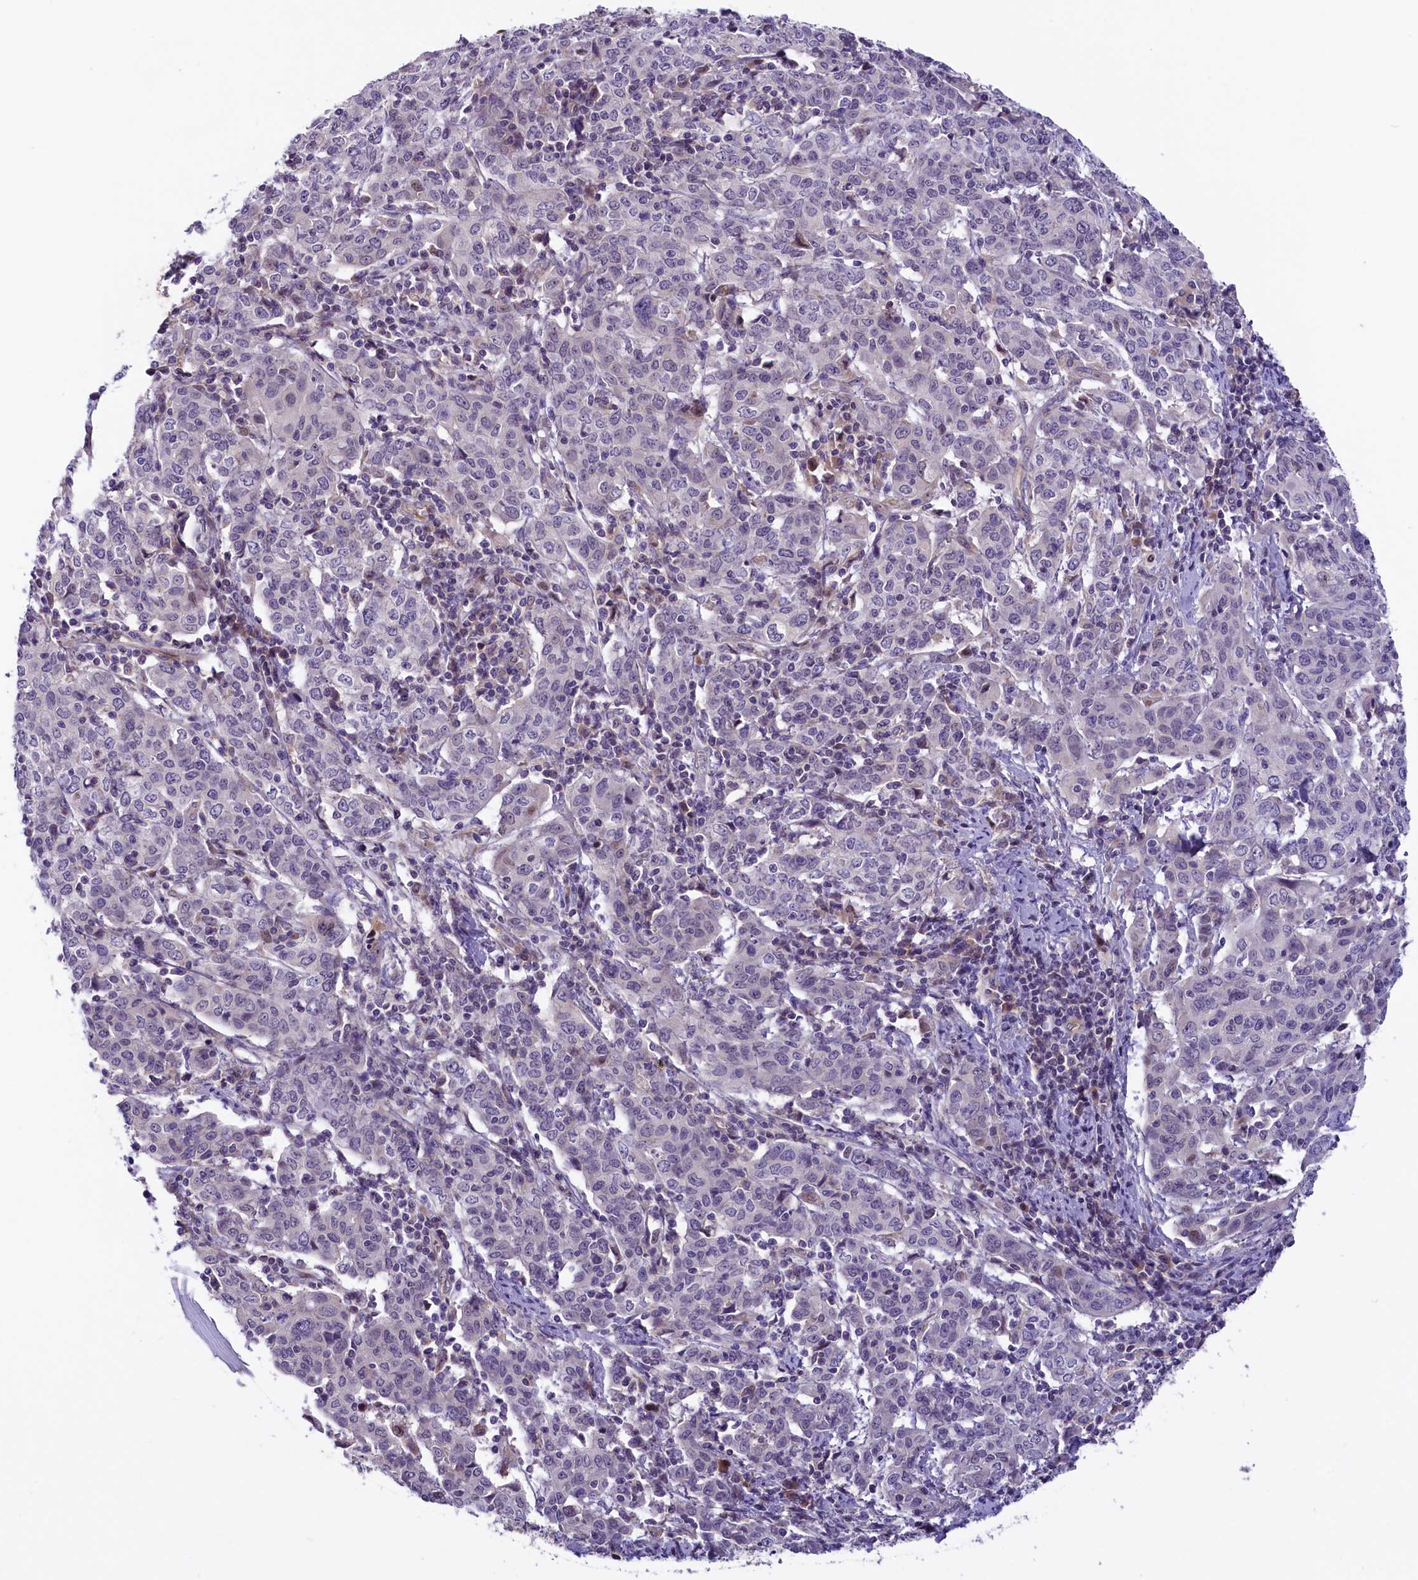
{"staining": {"intensity": "negative", "quantity": "none", "location": "none"}, "tissue": "cervical cancer", "cell_type": "Tumor cells", "image_type": "cancer", "snomed": [{"axis": "morphology", "description": "Squamous cell carcinoma, NOS"}, {"axis": "topography", "description": "Cervix"}], "caption": "DAB immunohistochemical staining of squamous cell carcinoma (cervical) shows no significant staining in tumor cells. (DAB (3,3'-diaminobenzidine) IHC, high magnification).", "gene": "CCDC32", "patient": {"sex": "female", "age": 67}}